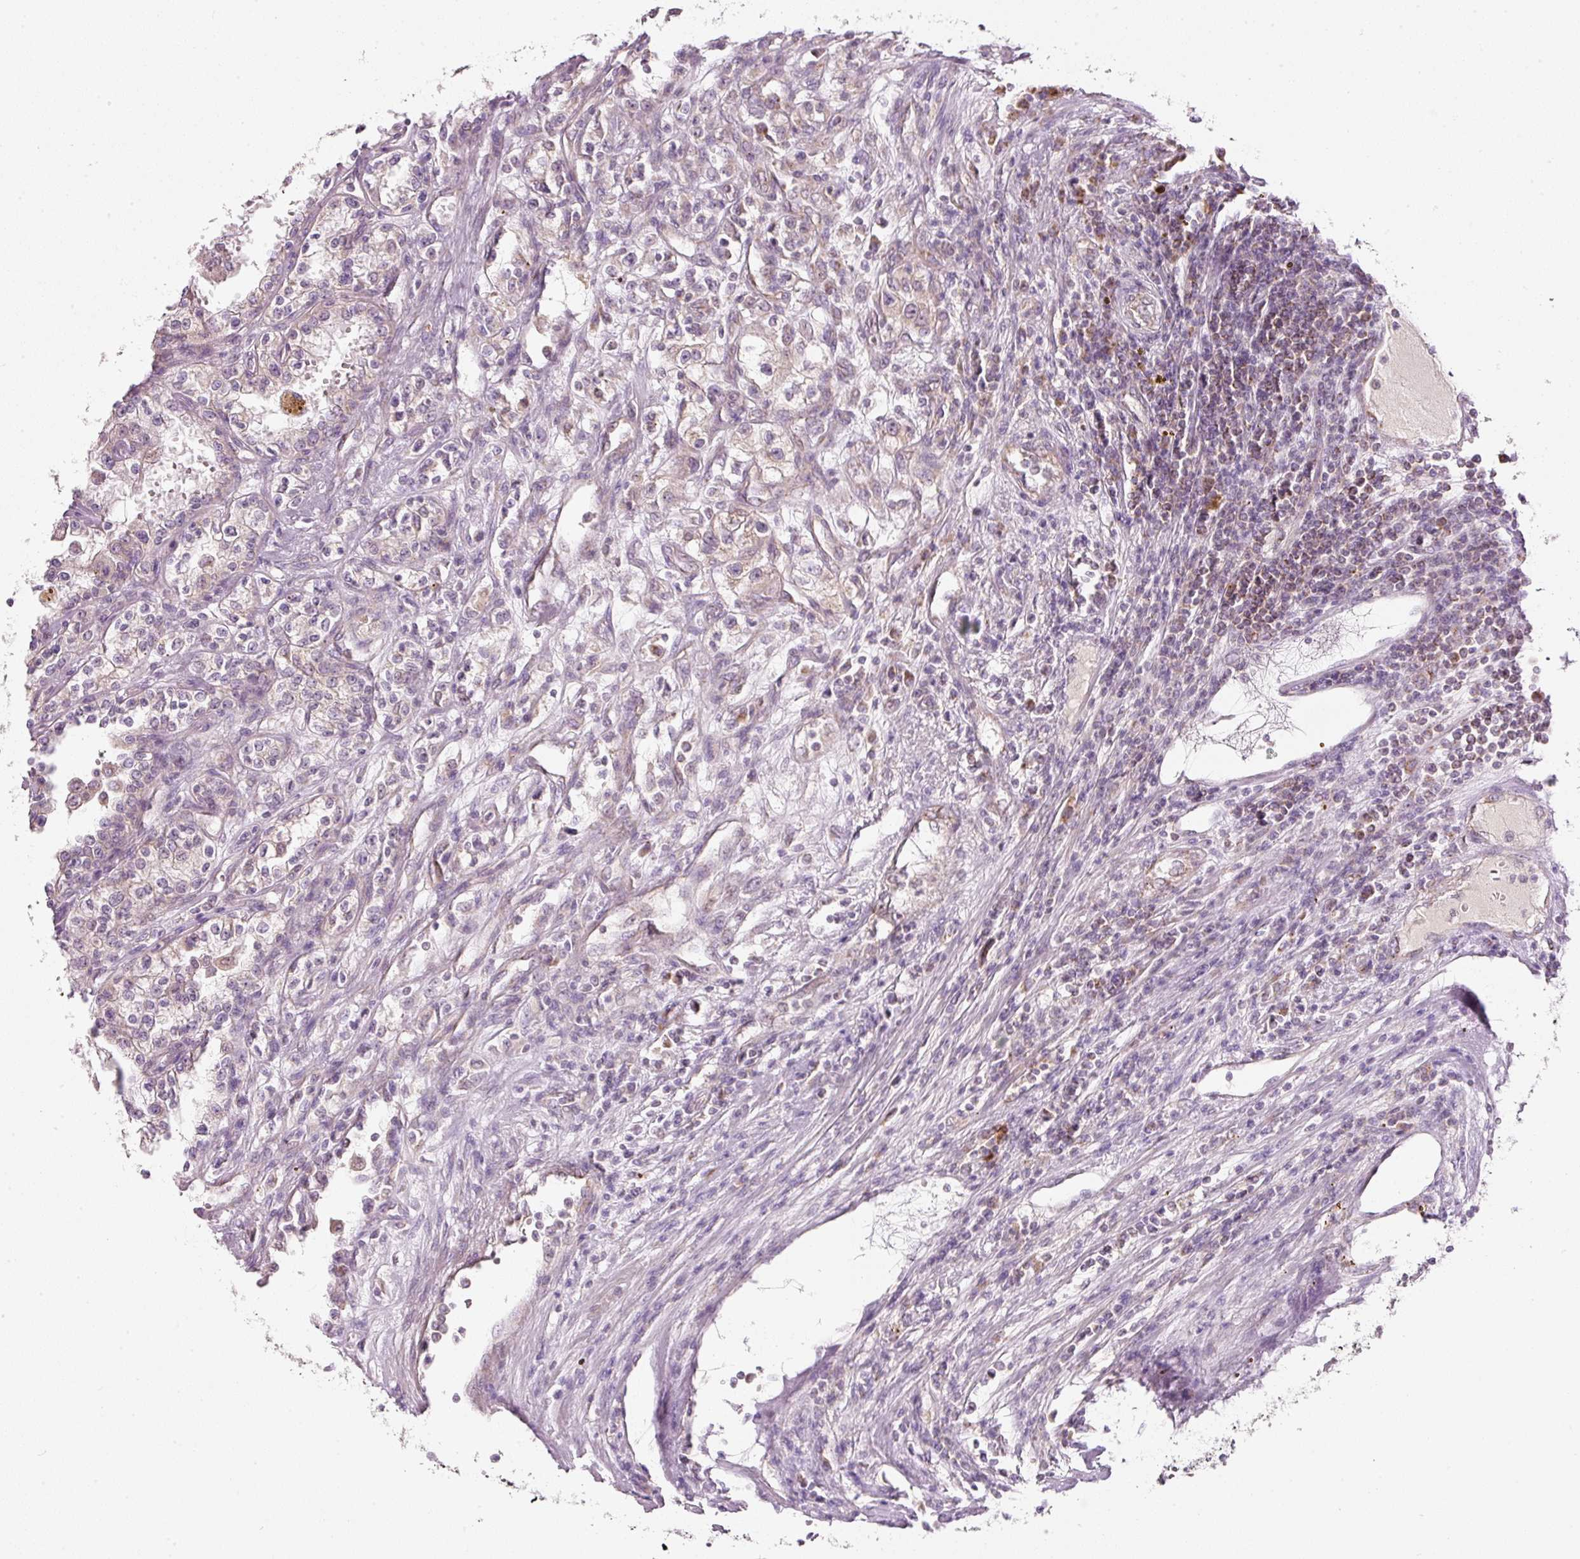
{"staining": {"intensity": "weak", "quantity": "<25%", "location": "cytoplasmic/membranous"}, "tissue": "renal cancer", "cell_type": "Tumor cells", "image_type": "cancer", "snomed": [{"axis": "morphology", "description": "Adenocarcinoma, NOS"}, {"axis": "topography", "description": "Kidney"}], "caption": "Immunohistochemistry of adenocarcinoma (renal) demonstrates no staining in tumor cells. (DAB (3,3'-diaminobenzidine) immunohistochemistry with hematoxylin counter stain).", "gene": "FAM78B", "patient": {"sex": "female", "age": 52}}